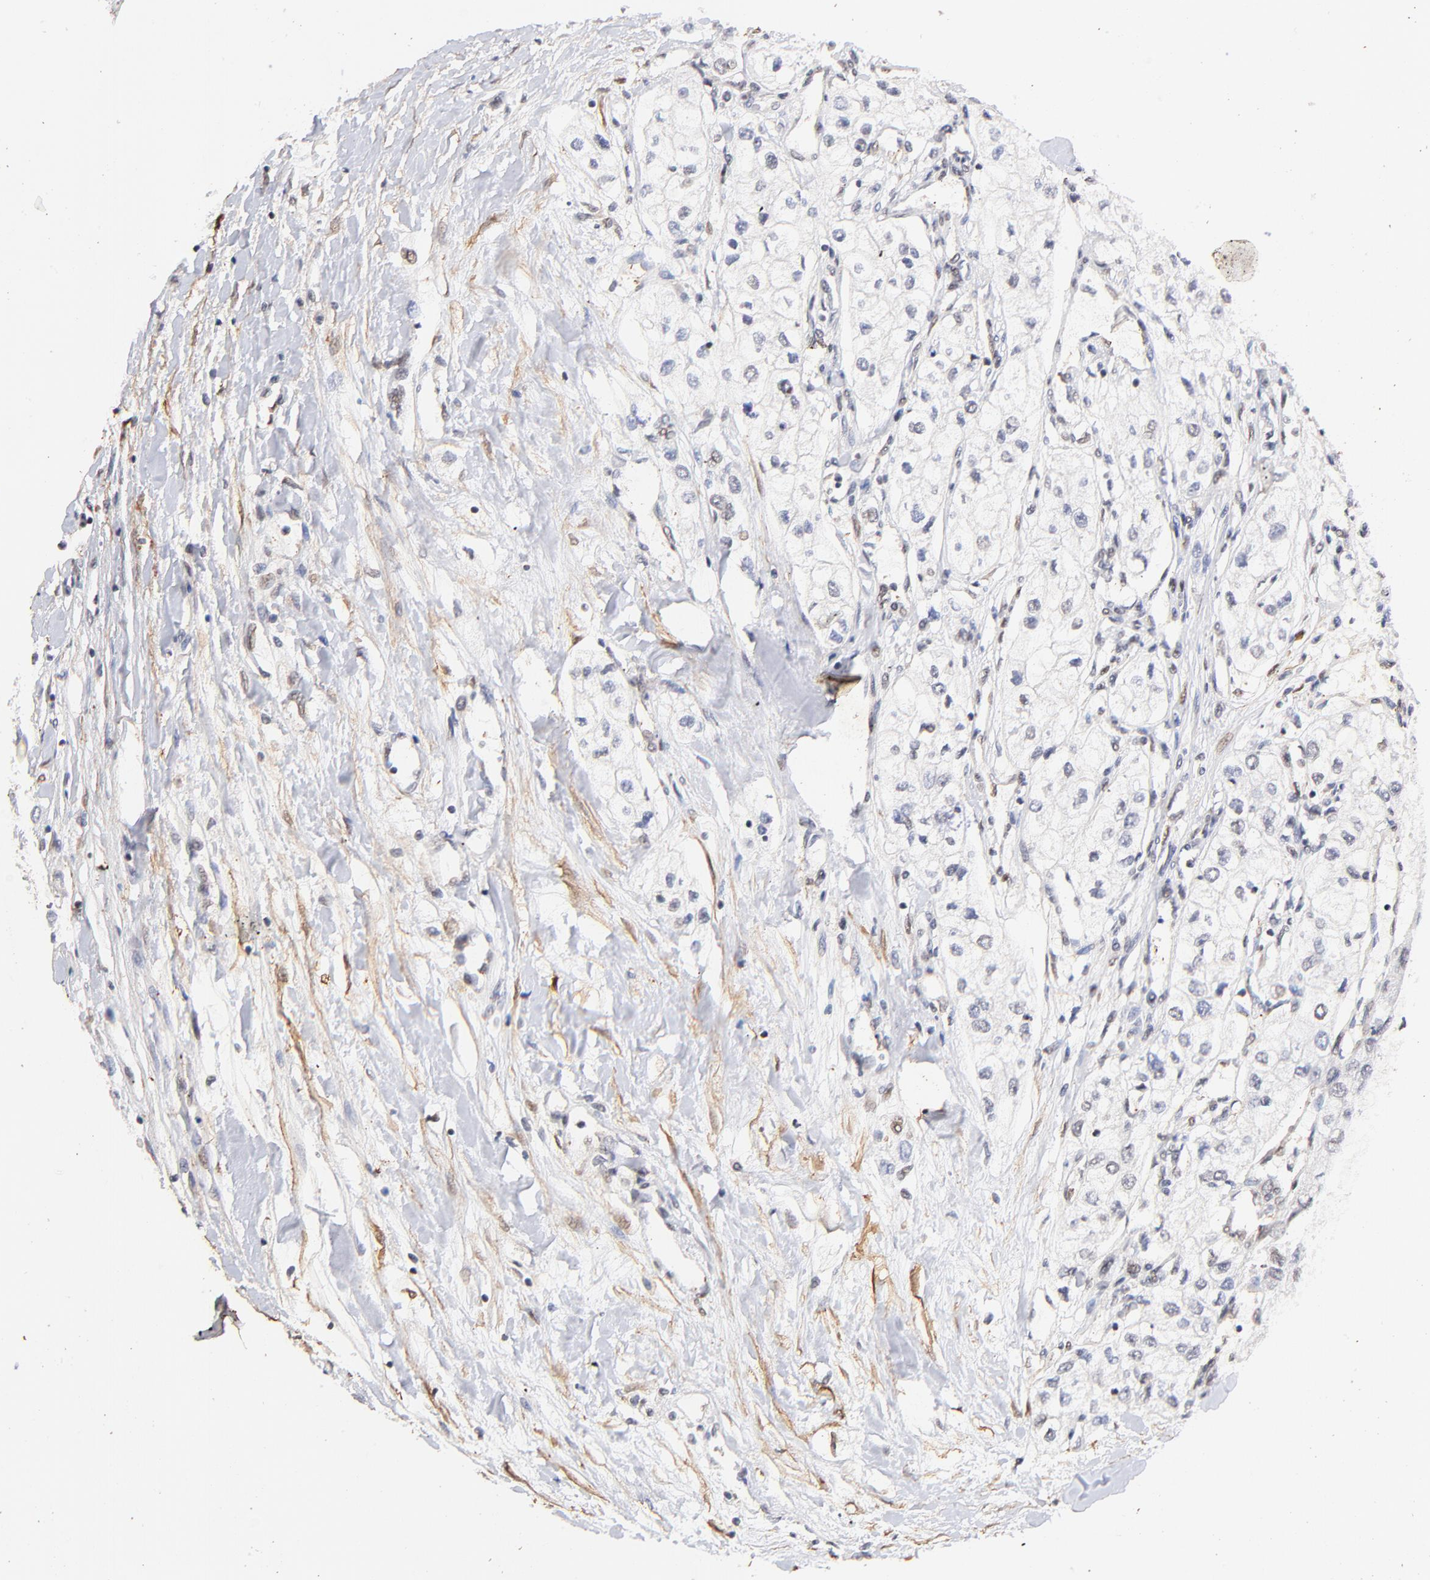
{"staining": {"intensity": "weak", "quantity": "<25%", "location": "cytoplasmic/membranous,nuclear"}, "tissue": "renal cancer", "cell_type": "Tumor cells", "image_type": "cancer", "snomed": [{"axis": "morphology", "description": "Adenocarcinoma, NOS"}, {"axis": "topography", "description": "Kidney"}], "caption": "The image reveals no staining of tumor cells in renal cancer (adenocarcinoma). The staining was performed using DAB (3,3'-diaminobenzidine) to visualize the protein expression in brown, while the nuclei were stained in blue with hematoxylin (Magnification: 20x).", "gene": "ZFP92", "patient": {"sex": "male", "age": 57}}